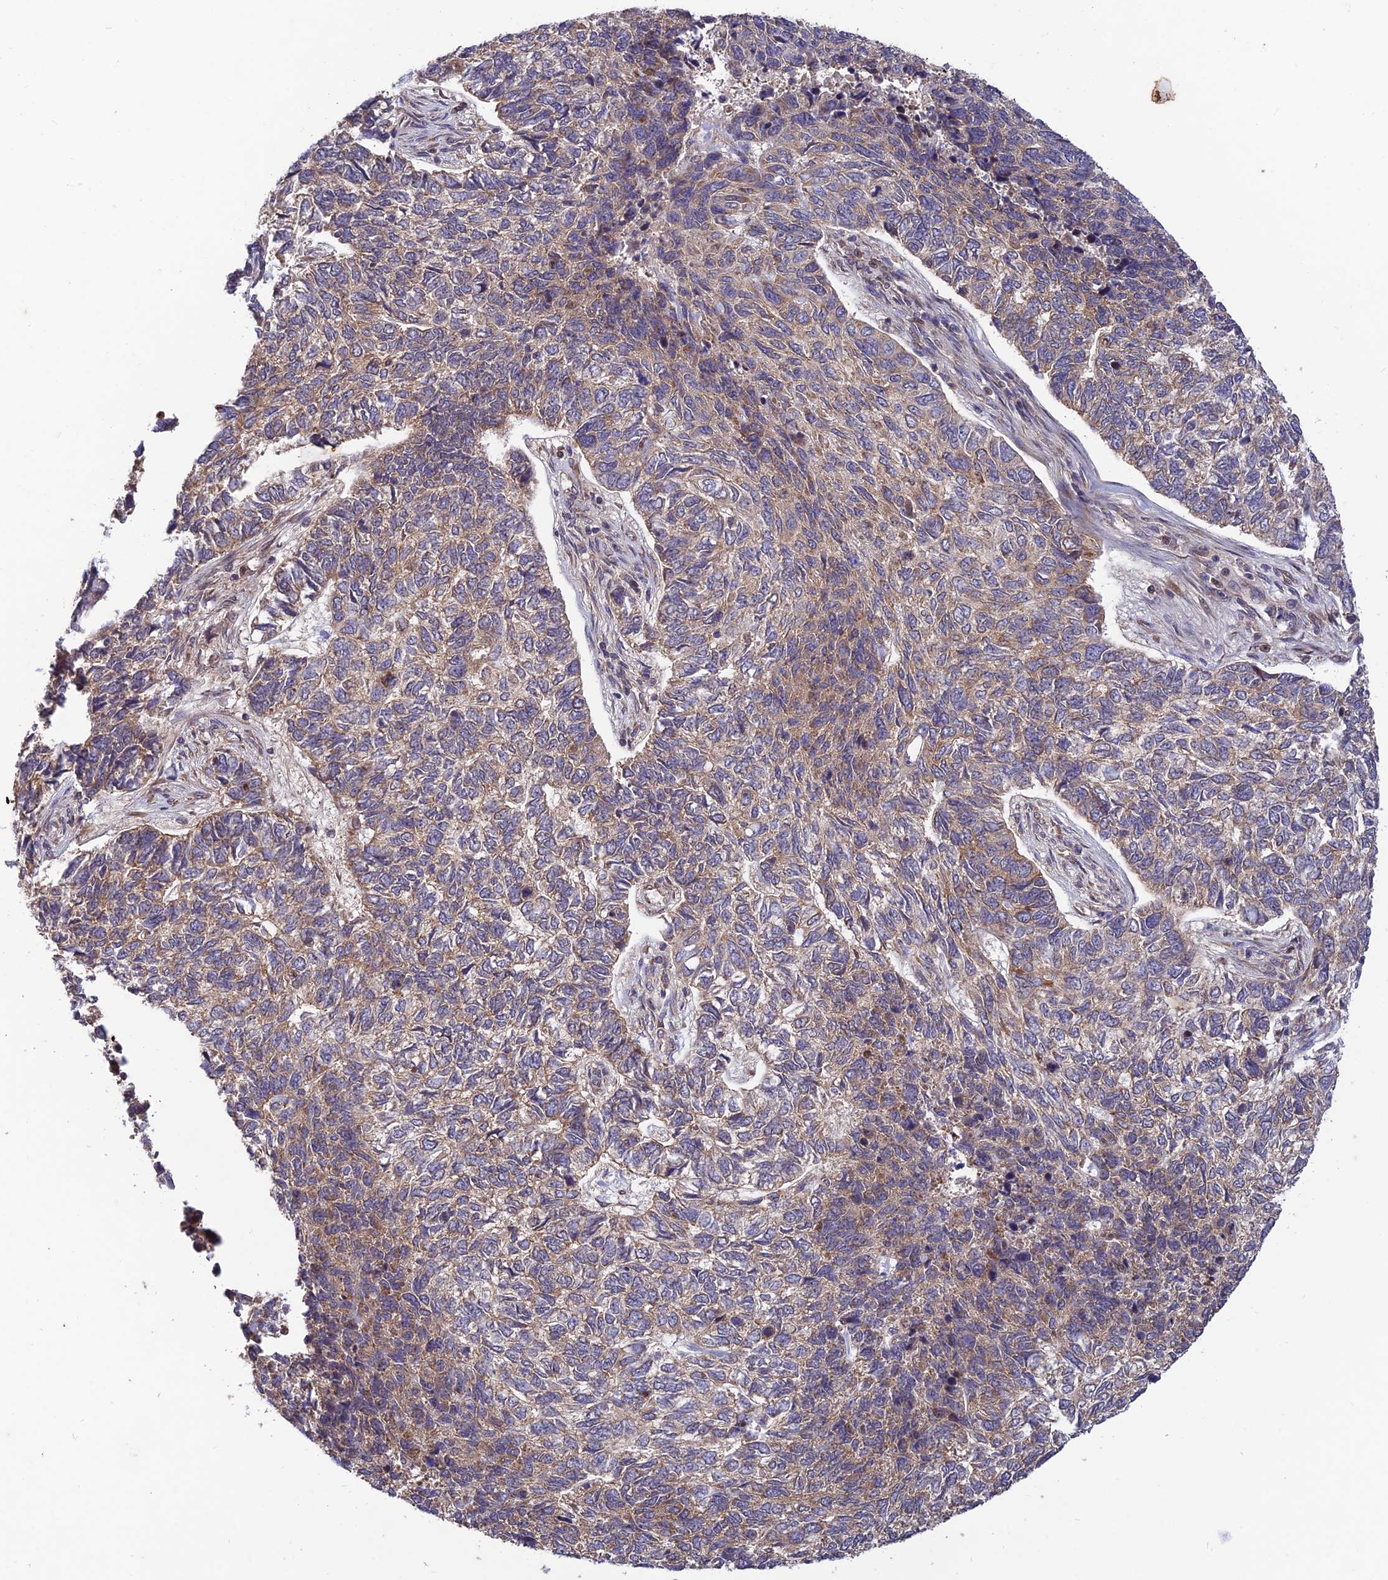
{"staining": {"intensity": "weak", "quantity": "25%-75%", "location": "cytoplasmic/membranous"}, "tissue": "skin cancer", "cell_type": "Tumor cells", "image_type": "cancer", "snomed": [{"axis": "morphology", "description": "Basal cell carcinoma"}, {"axis": "topography", "description": "Skin"}], "caption": "IHC micrograph of skin cancer stained for a protein (brown), which reveals low levels of weak cytoplasmic/membranous expression in about 25%-75% of tumor cells.", "gene": "PLEKHG2", "patient": {"sex": "female", "age": 65}}